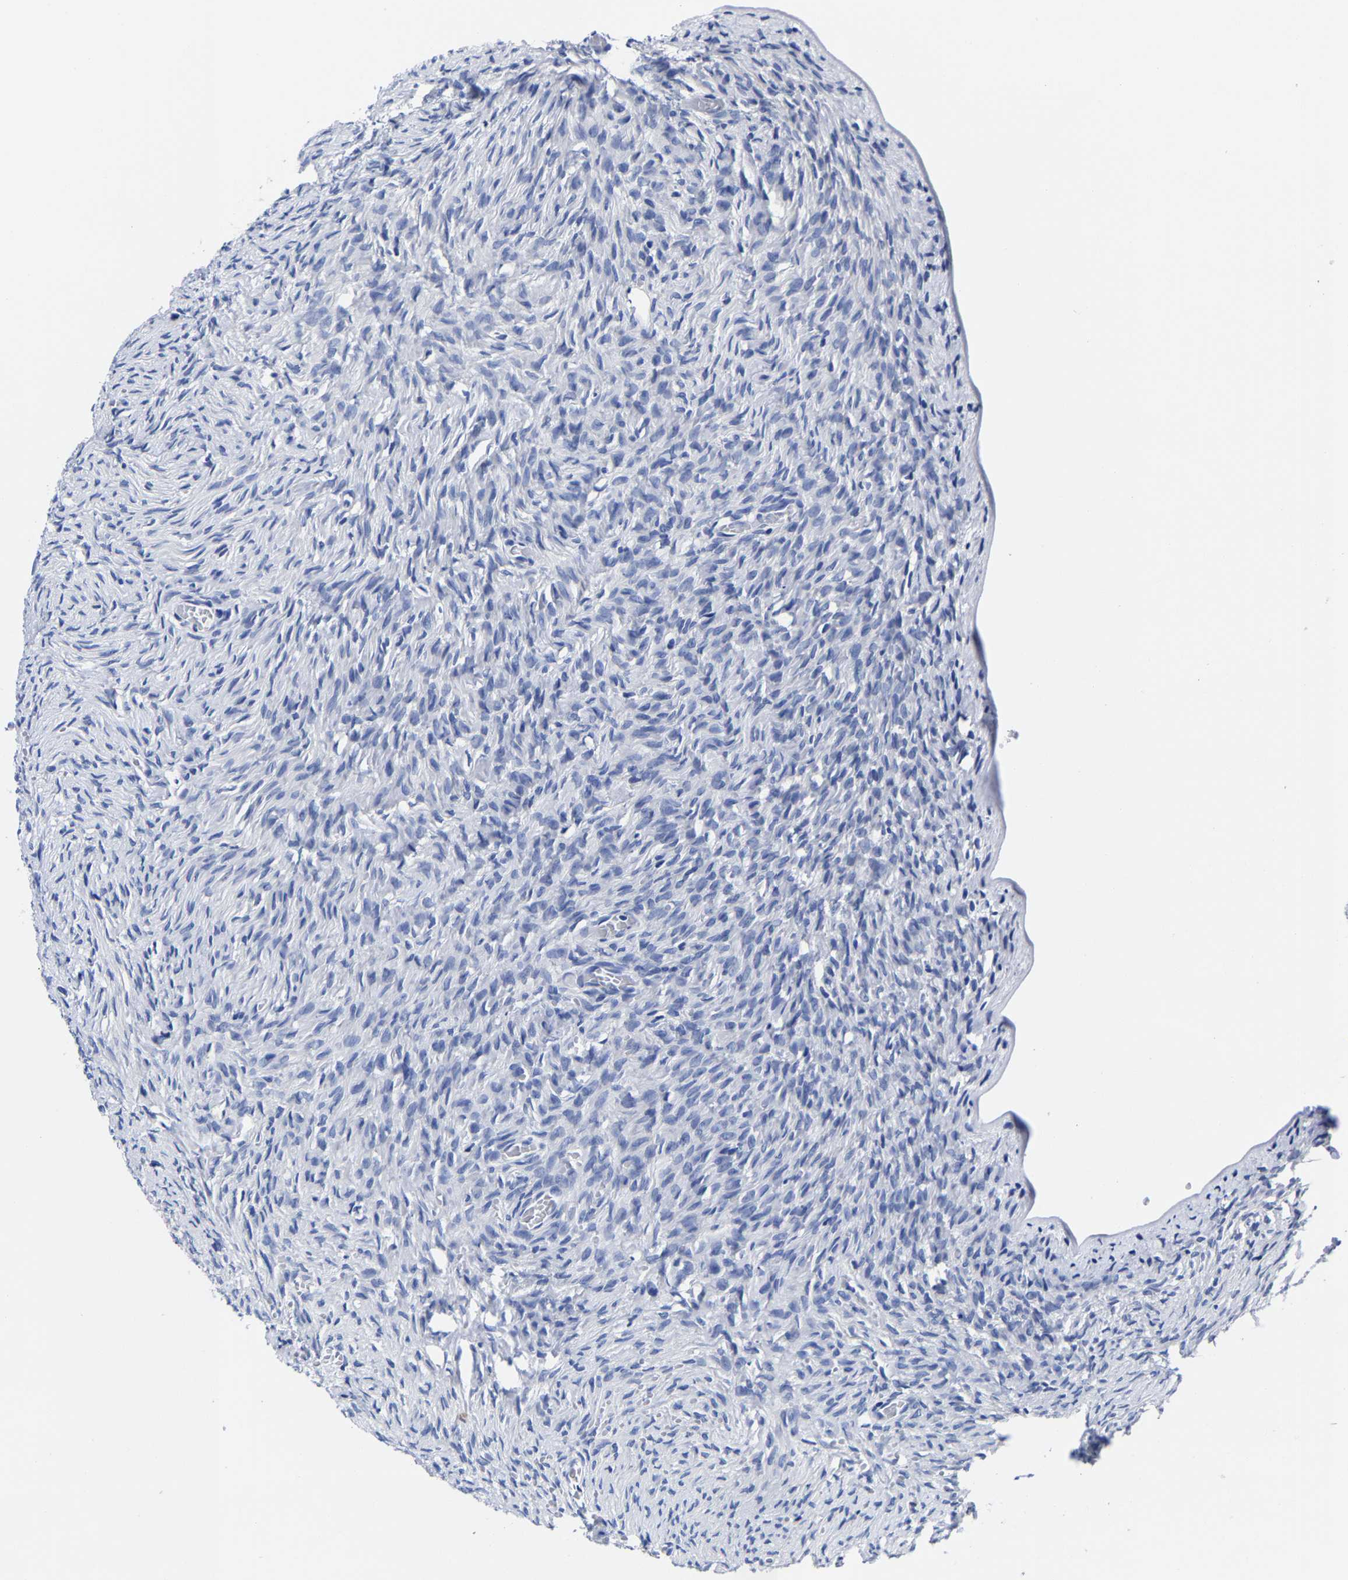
{"staining": {"intensity": "negative", "quantity": "none", "location": "none"}, "tissue": "ovary", "cell_type": "Follicle cells", "image_type": "normal", "snomed": [{"axis": "morphology", "description": "Normal tissue, NOS"}, {"axis": "topography", "description": "Ovary"}], "caption": "This is an immunohistochemistry histopathology image of normal ovary. There is no staining in follicle cells.", "gene": "CPA2", "patient": {"sex": "female", "age": 27}}